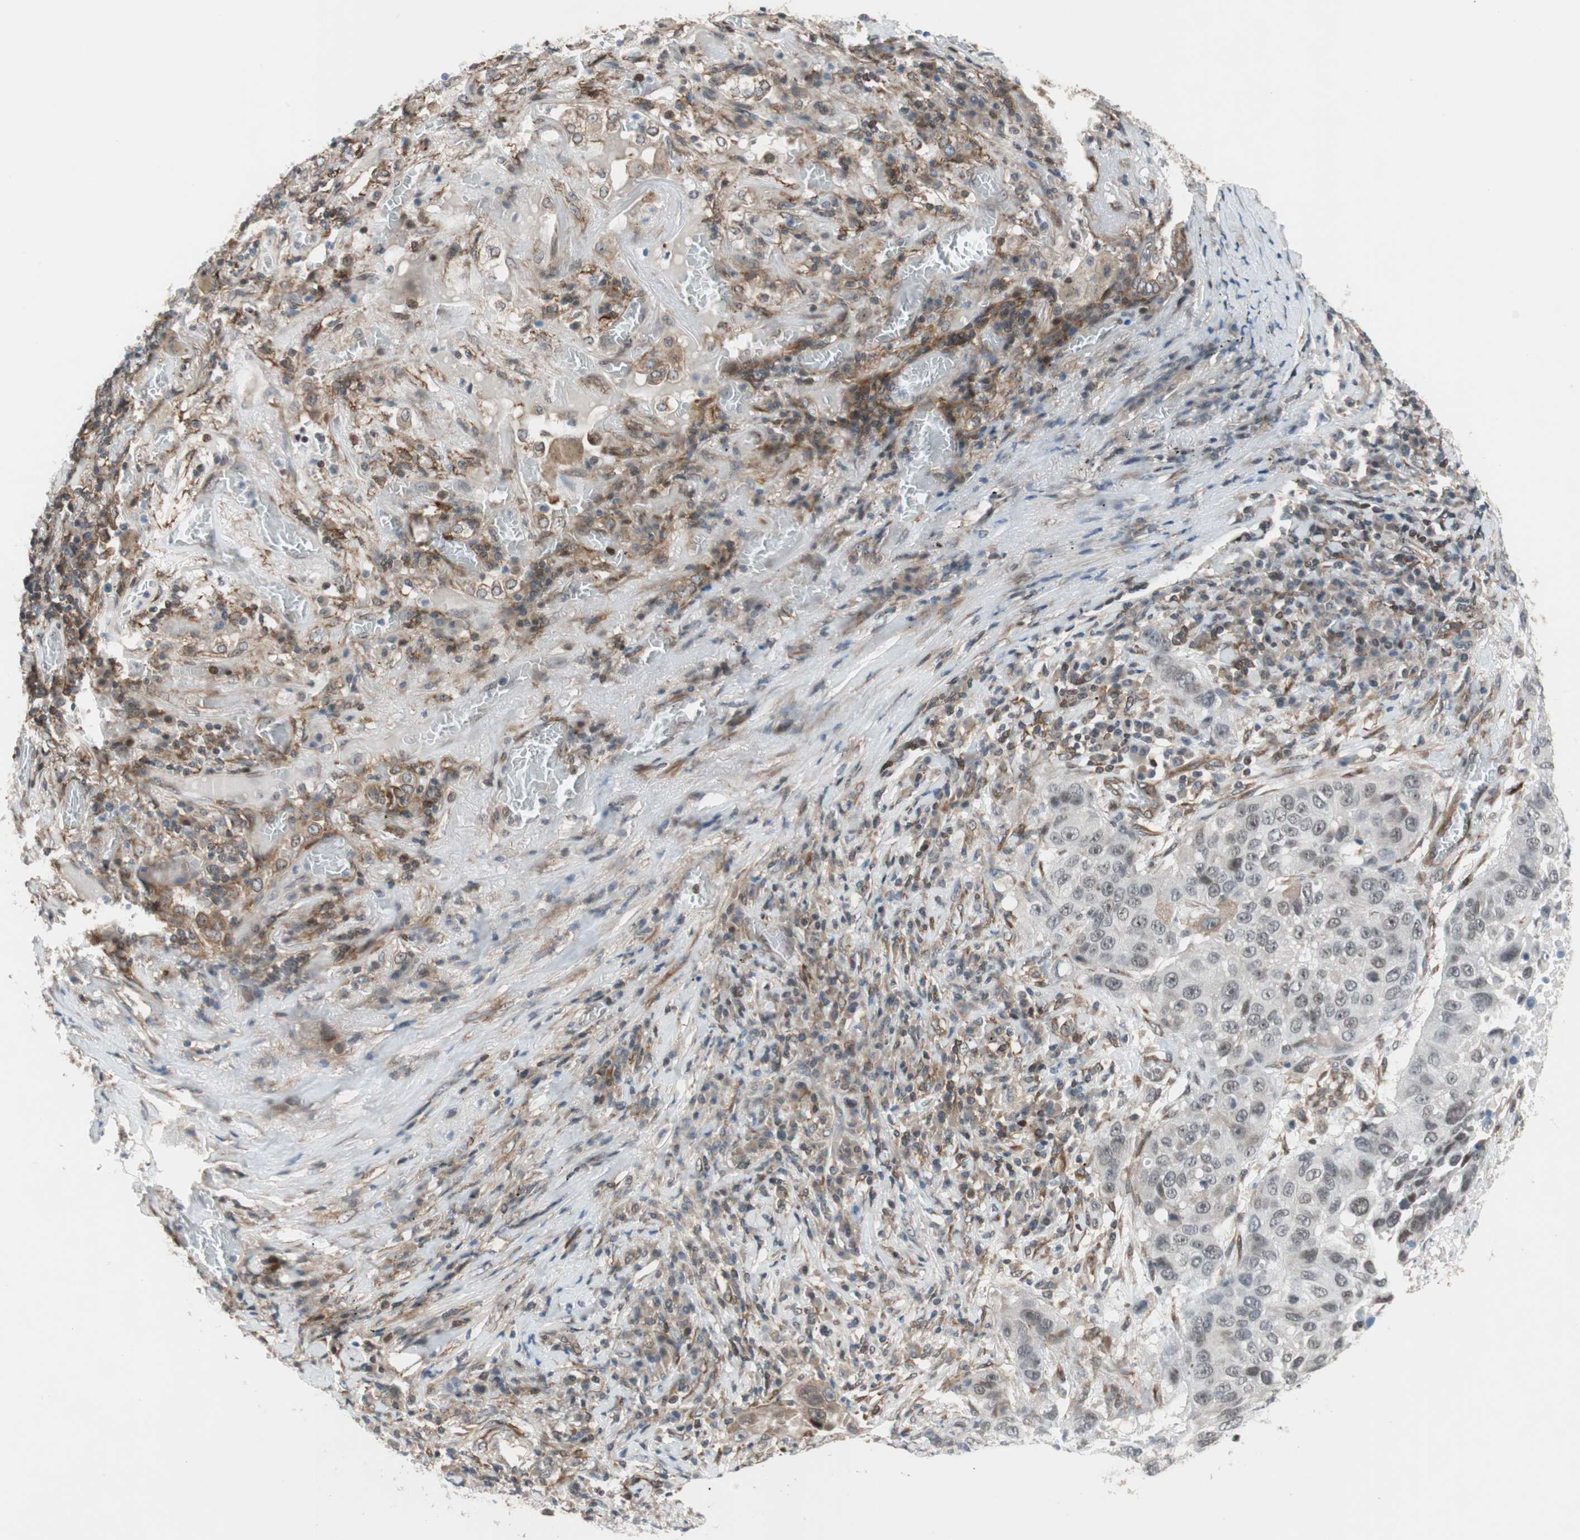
{"staining": {"intensity": "moderate", "quantity": "<25%", "location": "cytoplasmic/membranous"}, "tissue": "lung cancer", "cell_type": "Tumor cells", "image_type": "cancer", "snomed": [{"axis": "morphology", "description": "Squamous cell carcinoma, NOS"}, {"axis": "topography", "description": "Lung"}], "caption": "Immunohistochemical staining of human lung cancer demonstrates moderate cytoplasmic/membranous protein staining in approximately <25% of tumor cells.", "gene": "ZNF512B", "patient": {"sex": "male", "age": 57}}